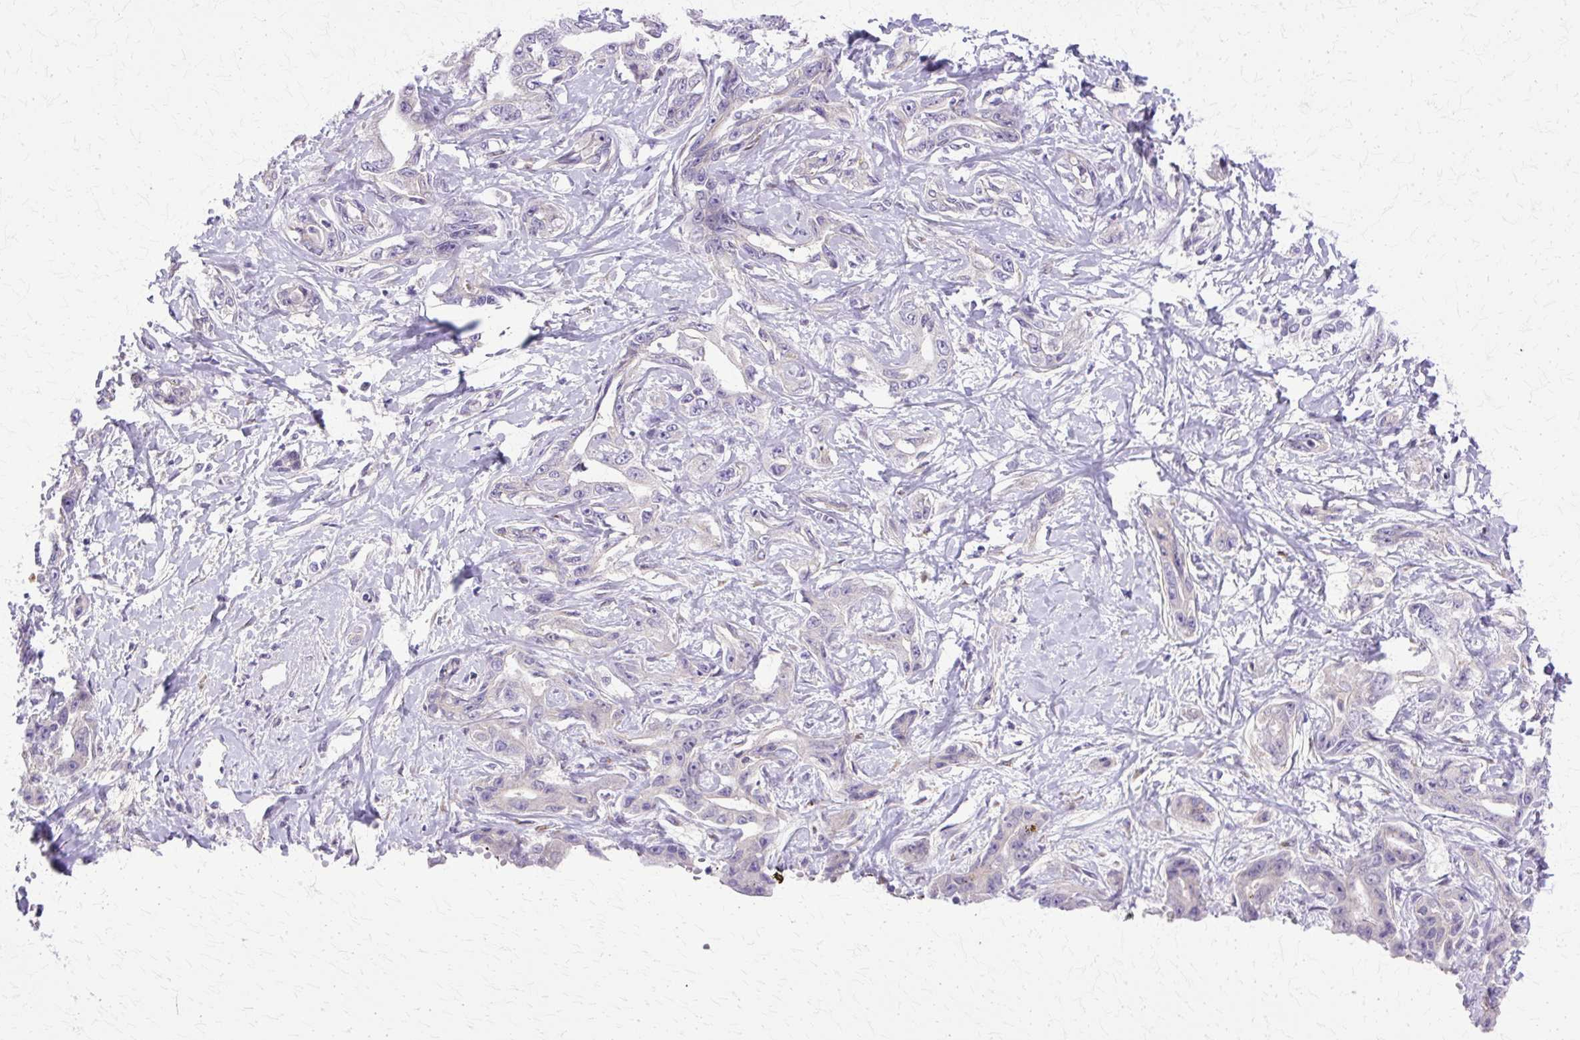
{"staining": {"intensity": "negative", "quantity": "none", "location": "none"}, "tissue": "liver cancer", "cell_type": "Tumor cells", "image_type": "cancer", "snomed": [{"axis": "morphology", "description": "Cholangiocarcinoma"}, {"axis": "topography", "description": "Liver"}], "caption": "This is an immunohistochemistry histopathology image of liver cholangiocarcinoma. There is no positivity in tumor cells.", "gene": "TBC1D3G", "patient": {"sex": "male", "age": 59}}